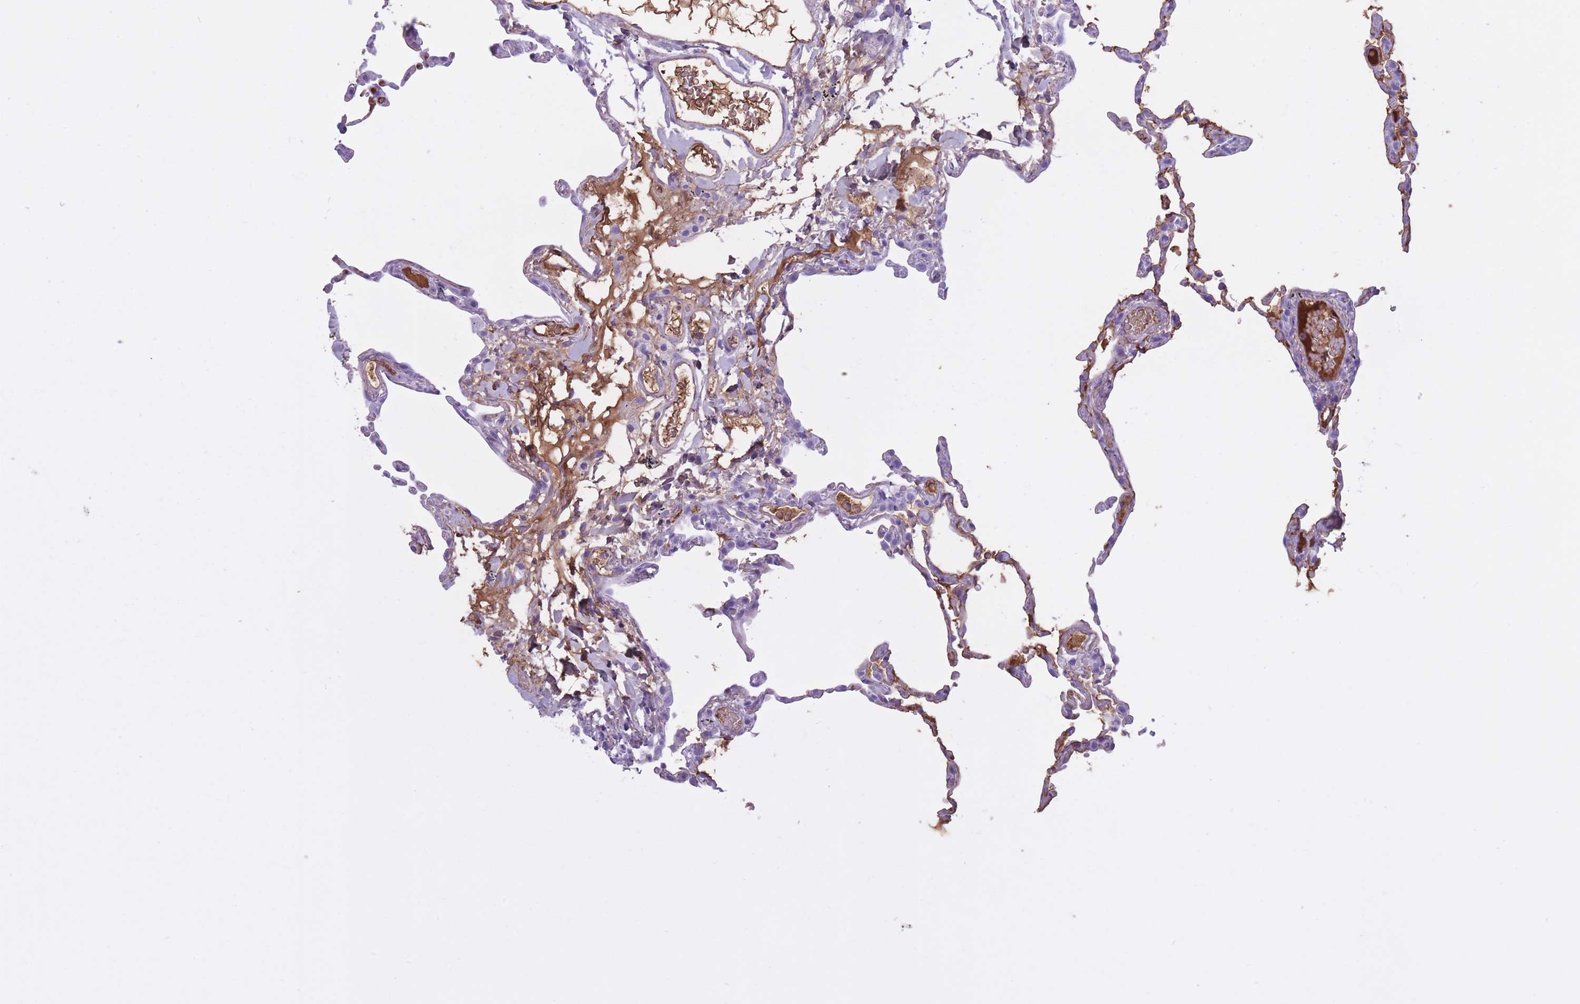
{"staining": {"intensity": "moderate", "quantity": "25%-75%", "location": "cytoplasmic/membranous"}, "tissue": "lung", "cell_type": "Alveolar cells", "image_type": "normal", "snomed": [{"axis": "morphology", "description": "Normal tissue, NOS"}, {"axis": "topography", "description": "Lung"}], "caption": "Protein staining shows moderate cytoplasmic/membranous expression in about 25%-75% of alveolar cells in unremarkable lung.", "gene": "AP3S1", "patient": {"sex": "female", "age": 57}}